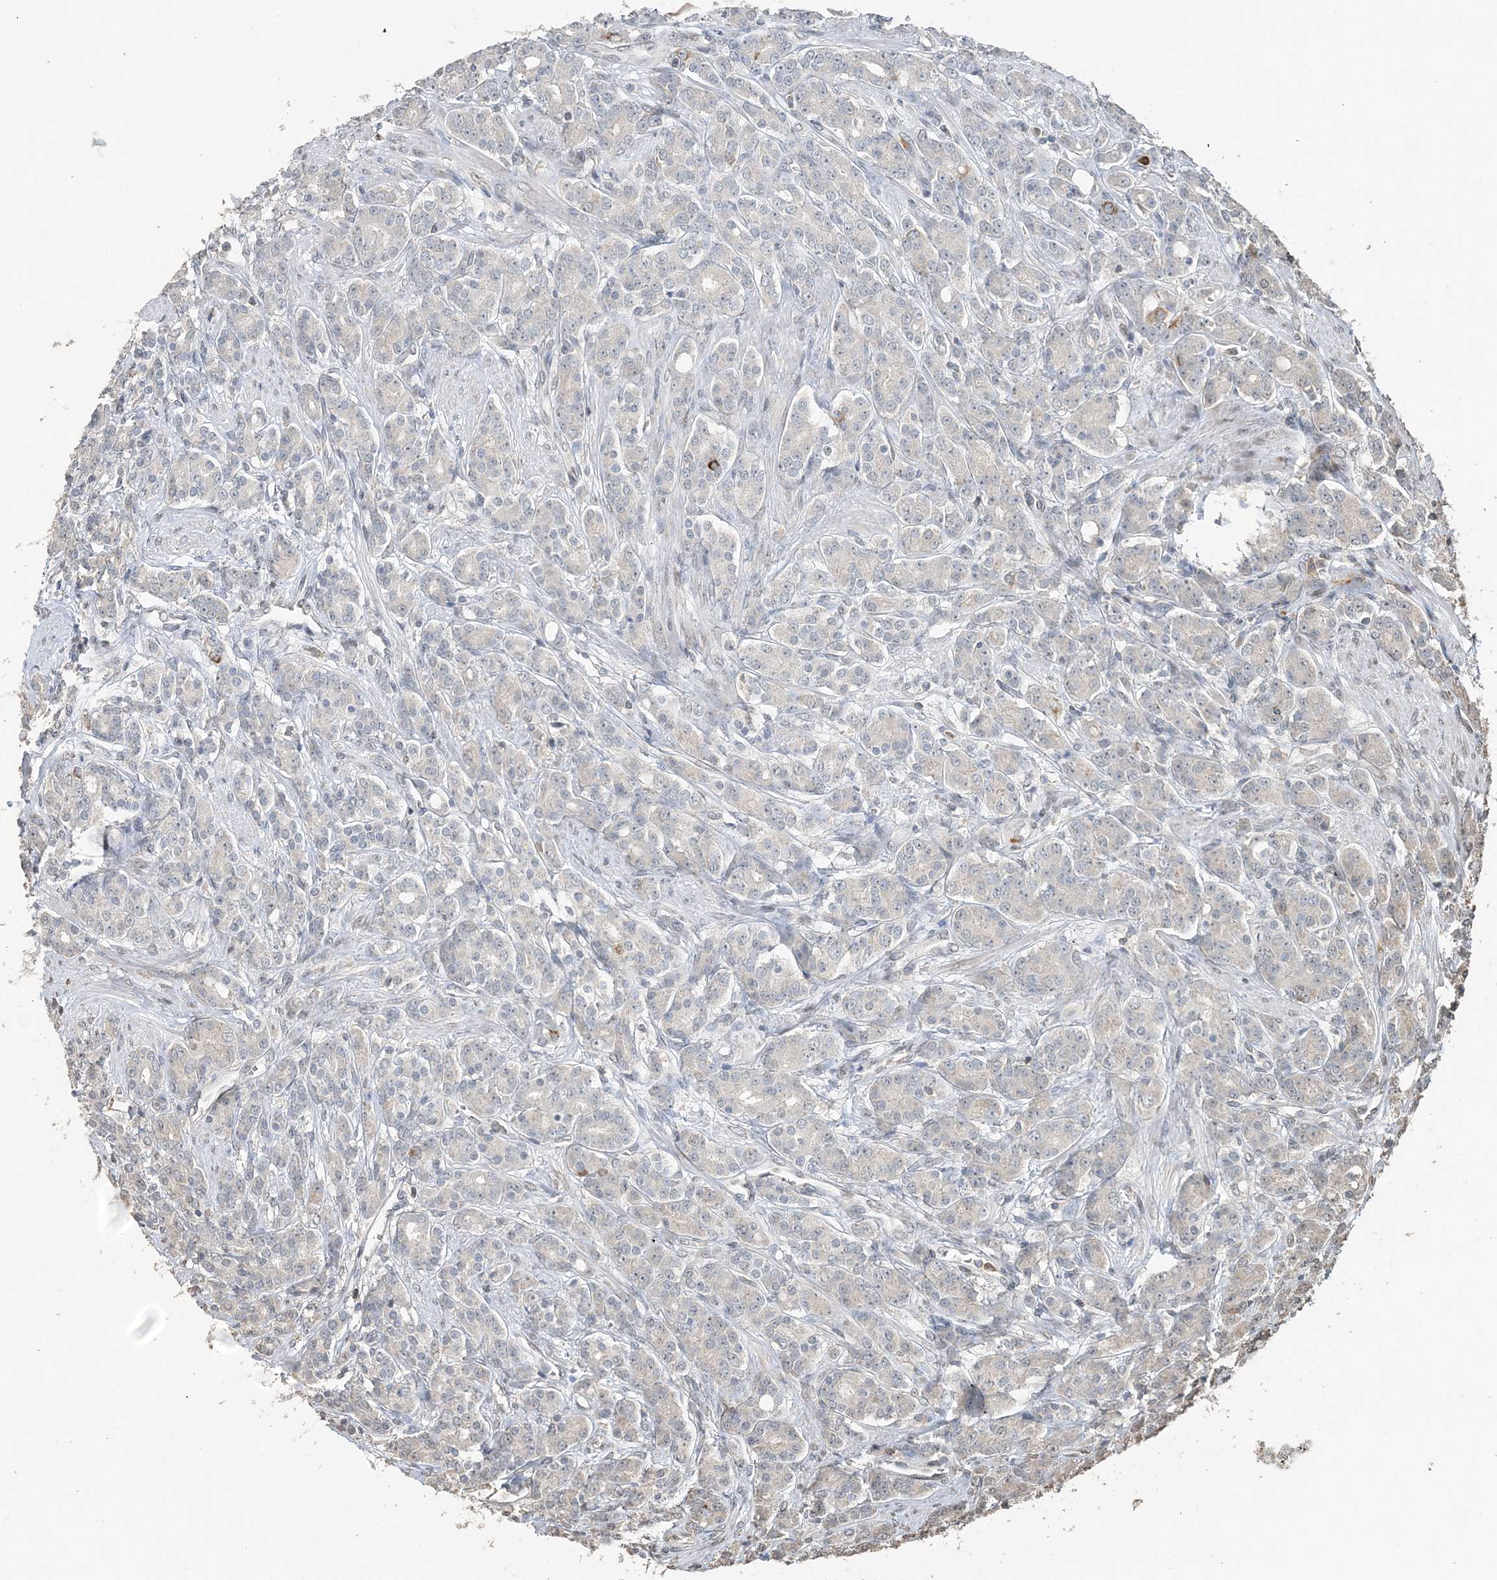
{"staining": {"intensity": "negative", "quantity": "none", "location": "none"}, "tissue": "prostate cancer", "cell_type": "Tumor cells", "image_type": "cancer", "snomed": [{"axis": "morphology", "description": "Adenocarcinoma, High grade"}, {"axis": "topography", "description": "Prostate"}], "caption": "Tumor cells are negative for brown protein staining in prostate cancer (adenocarcinoma (high-grade)). (DAB immunohistochemistry (IHC) visualized using brightfield microscopy, high magnification).", "gene": "FAM110A", "patient": {"sex": "male", "age": 62}}